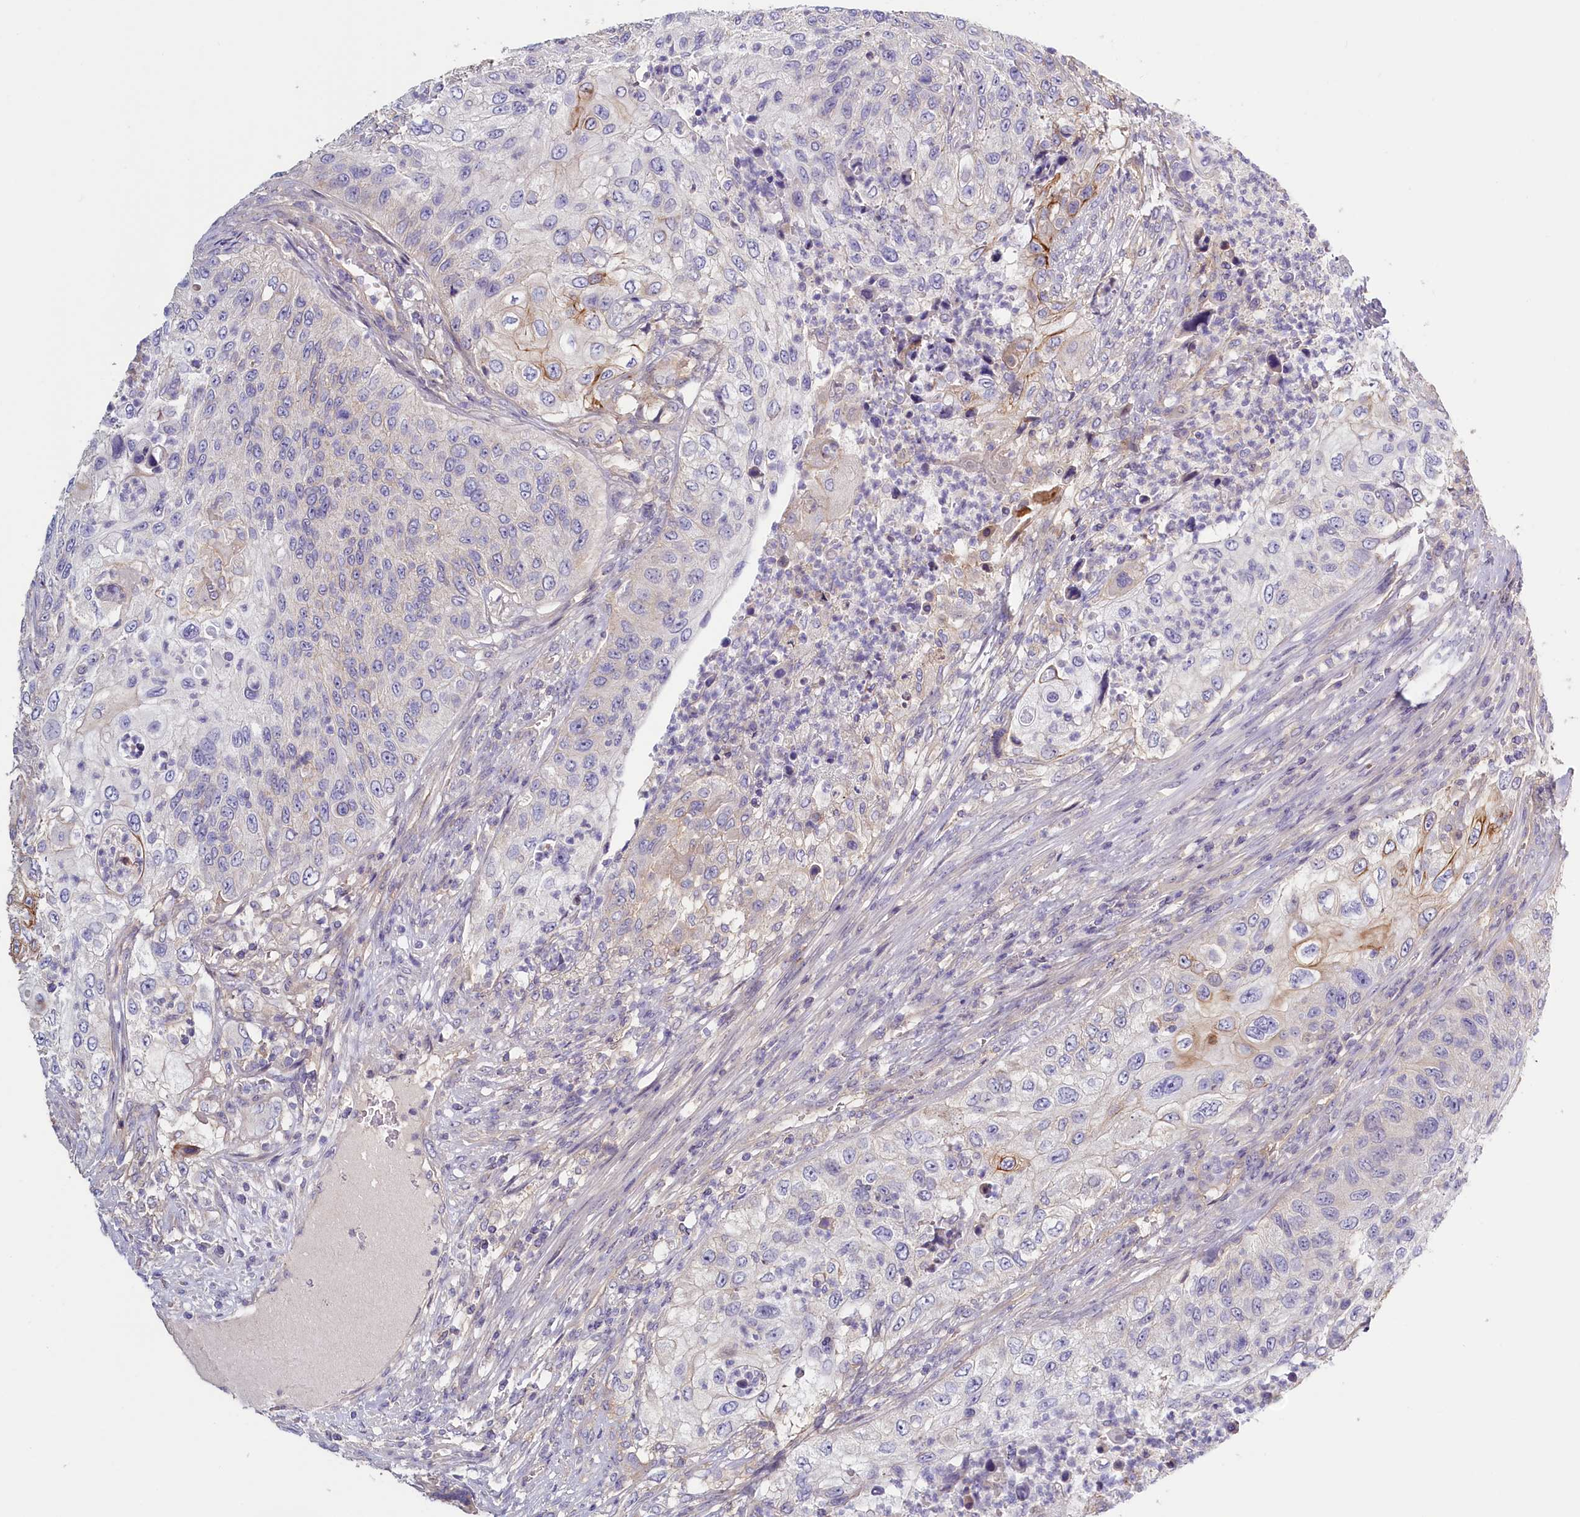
{"staining": {"intensity": "moderate", "quantity": "<25%", "location": "cytoplasmic/membranous"}, "tissue": "urothelial cancer", "cell_type": "Tumor cells", "image_type": "cancer", "snomed": [{"axis": "morphology", "description": "Urothelial carcinoma, High grade"}, {"axis": "topography", "description": "Urinary bladder"}], "caption": "The micrograph demonstrates a brown stain indicating the presence of a protein in the cytoplasmic/membranous of tumor cells in high-grade urothelial carcinoma.", "gene": "PDE6D", "patient": {"sex": "female", "age": 60}}